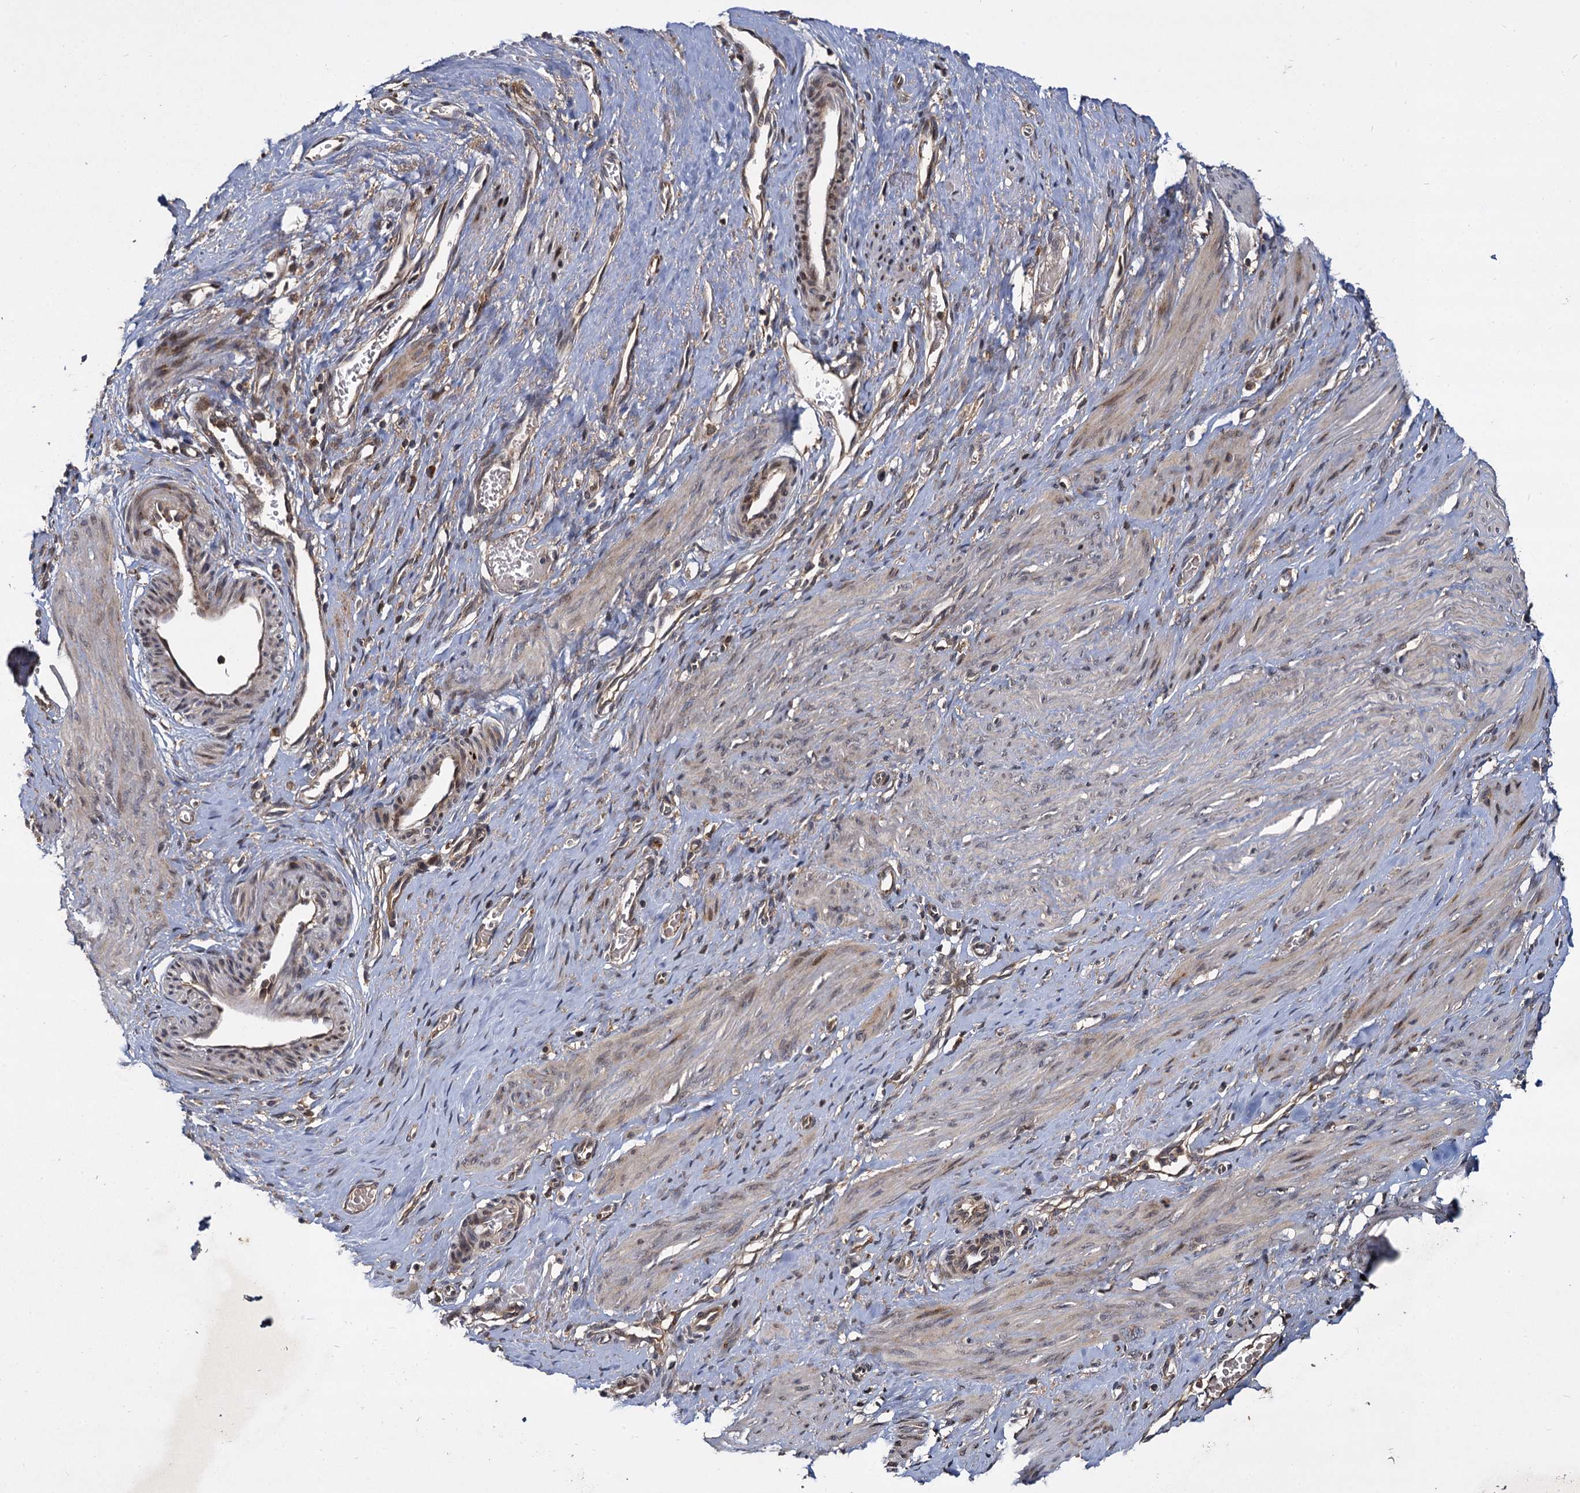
{"staining": {"intensity": "moderate", "quantity": "25%-75%", "location": "cytoplasmic/membranous,nuclear"}, "tissue": "smooth muscle", "cell_type": "Smooth muscle cells", "image_type": "normal", "snomed": [{"axis": "morphology", "description": "Normal tissue, NOS"}, {"axis": "topography", "description": "Endometrium"}], "caption": "Protein staining demonstrates moderate cytoplasmic/membranous,nuclear positivity in approximately 25%-75% of smooth muscle cells in benign smooth muscle. (DAB (3,3'-diaminobenzidine) IHC with brightfield microscopy, high magnification).", "gene": "INPPL1", "patient": {"sex": "female", "age": 33}}